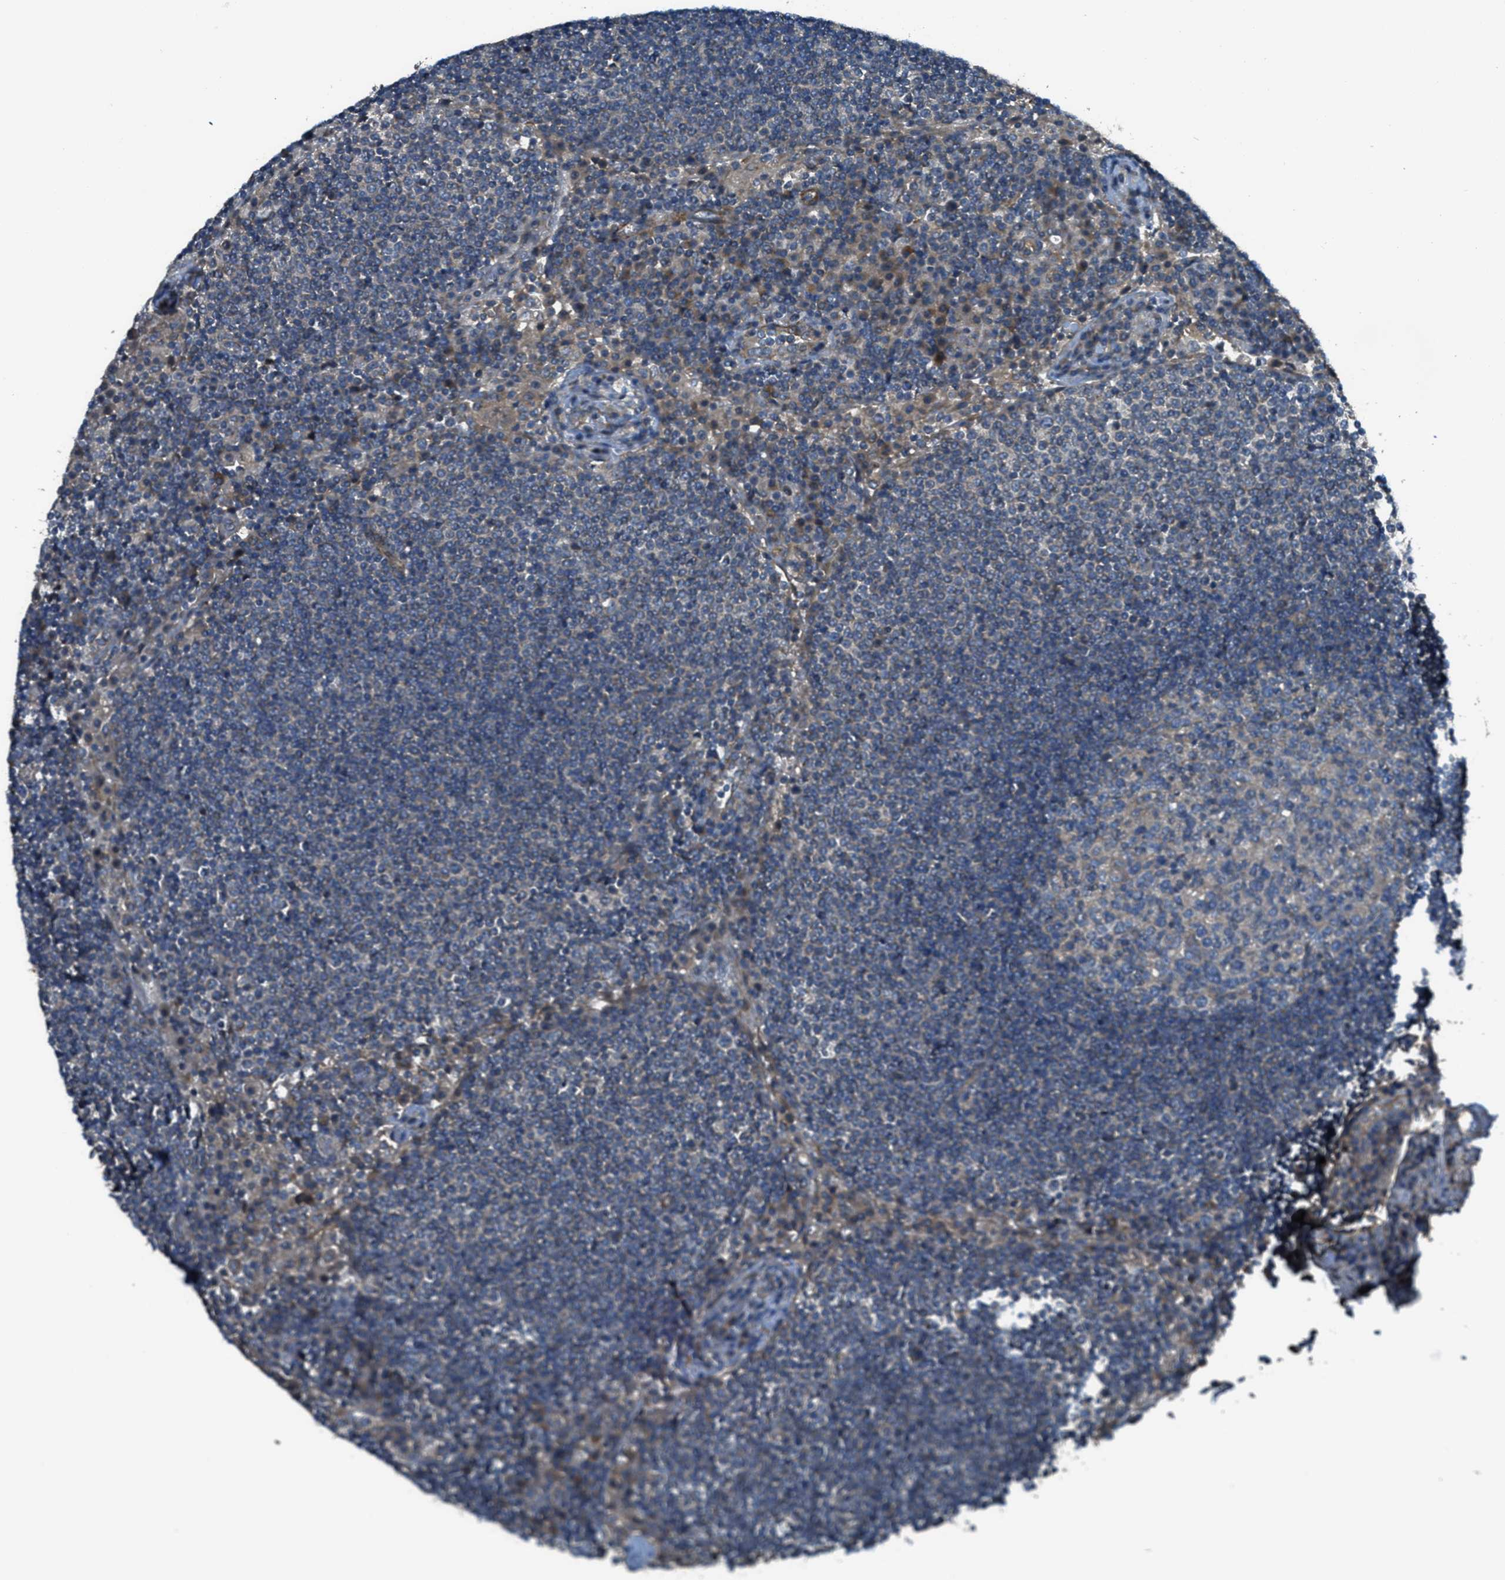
{"staining": {"intensity": "moderate", "quantity": ">75%", "location": "cytoplasmic/membranous"}, "tissue": "lymph node", "cell_type": "Germinal center cells", "image_type": "normal", "snomed": [{"axis": "morphology", "description": "Normal tissue, NOS"}, {"axis": "topography", "description": "Lymph node"}], "caption": "DAB (3,3'-diaminobenzidine) immunohistochemical staining of benign human lymph node shows moderate cytoplasmic/membranous protein expression in approximately >75% of germinal center cells.", "gene": "VEZT", "patient": {"sex": "female", "age": 53}}